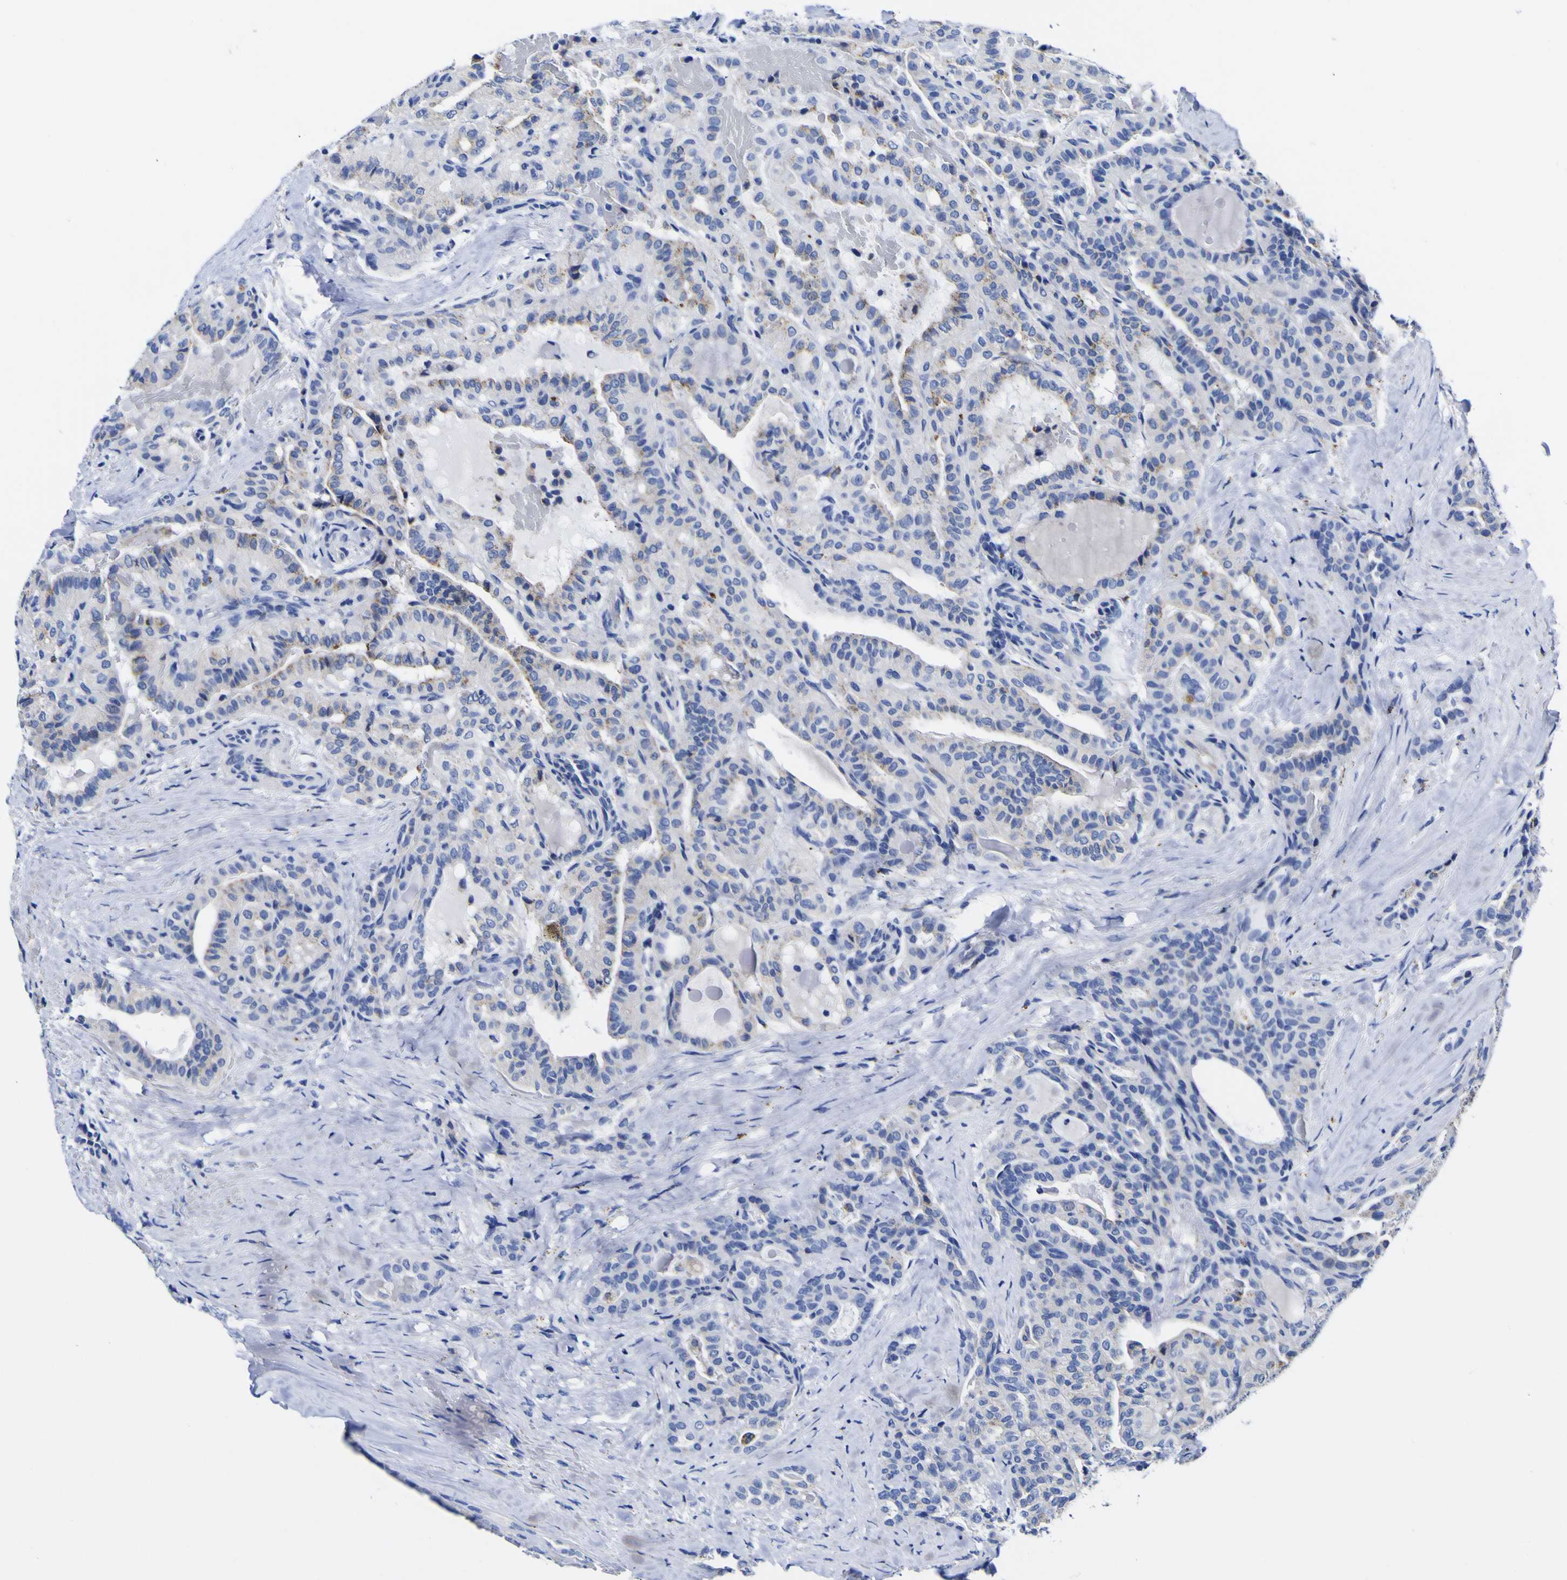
{"staining": {"intensity": "moderate", "quantity": "25%-75%", "location": "cytoplasmic/membranous"}, "tissue": "thyroid cancer", "cell_type": "Tumor cells", "image_type": "cancer", "snomed": [{"axis": "morphology", "description": "Papillary adenocarcinoma, NOS"}, {"axis": "topography", "description": "Thyroid gland"}], "caption": "DAB immunohistochemical staining of papillary adenocarcinoma (thyroid) exhibits moderate cytoplasmic/membranous protein staining in about 25%-75% of tumor cells.", "gene": "HLA-DQA1", "patient": {"sex": "male", "age": 77}}